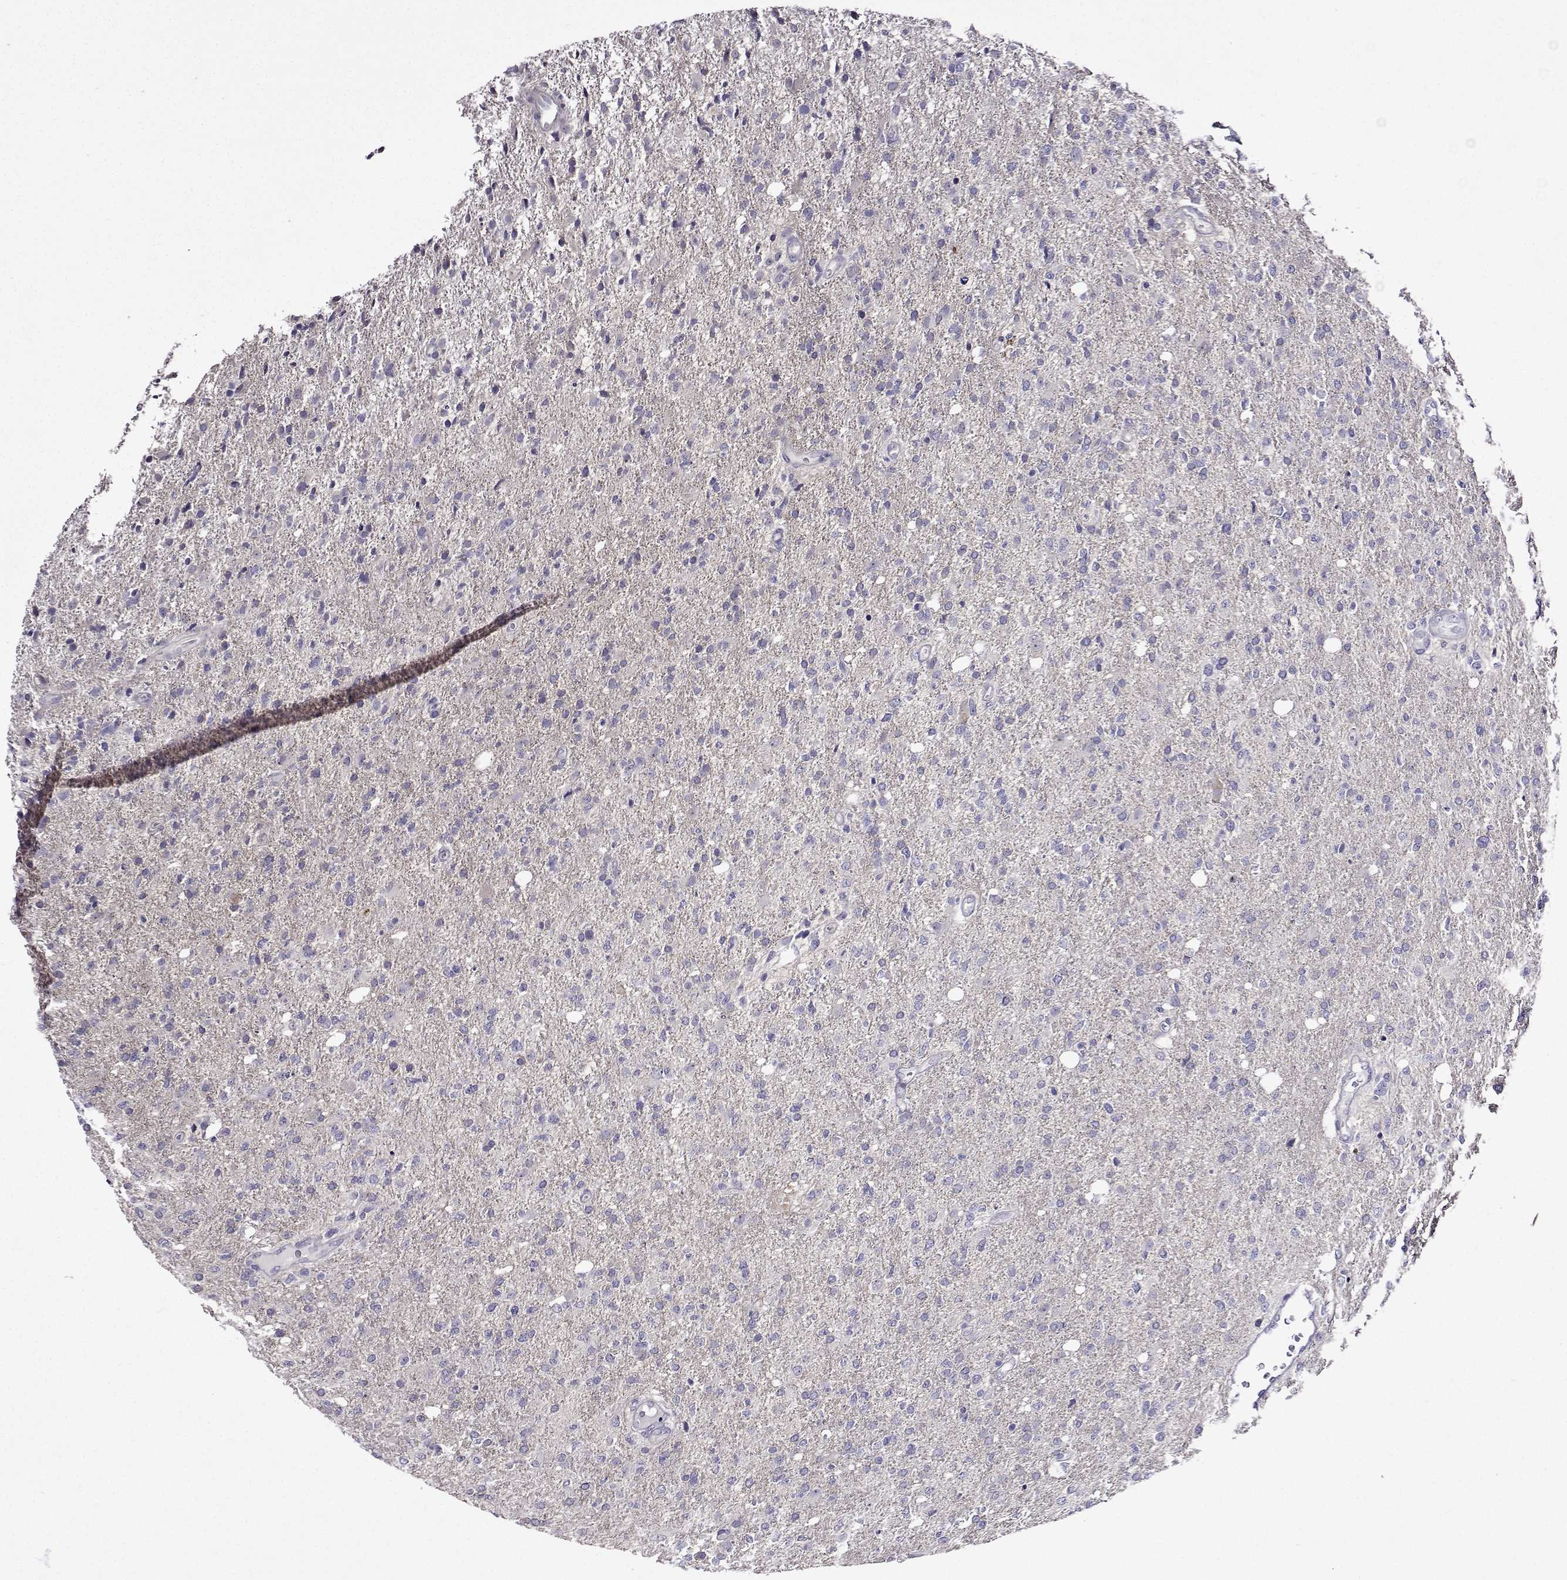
{"staining": {"intensity": "negative", "quantity": "none", "location": "none"}, "tissue": "glioma", "cell_type": "Tumor cells", "image_type": "cancer", "snomed": [{"axis": "morphology", "description": "Glioma, malignant, High grade"}, {"axis": "topography", "description": "Cerebral cortex"}], "caption": "A high-resolution photomicrograph shows IHC staining of glioma, which demonstrates no significant expression in tumor cells.", "gene": "SULT2A1", "patient": {"sex": "male", "age": 70}}